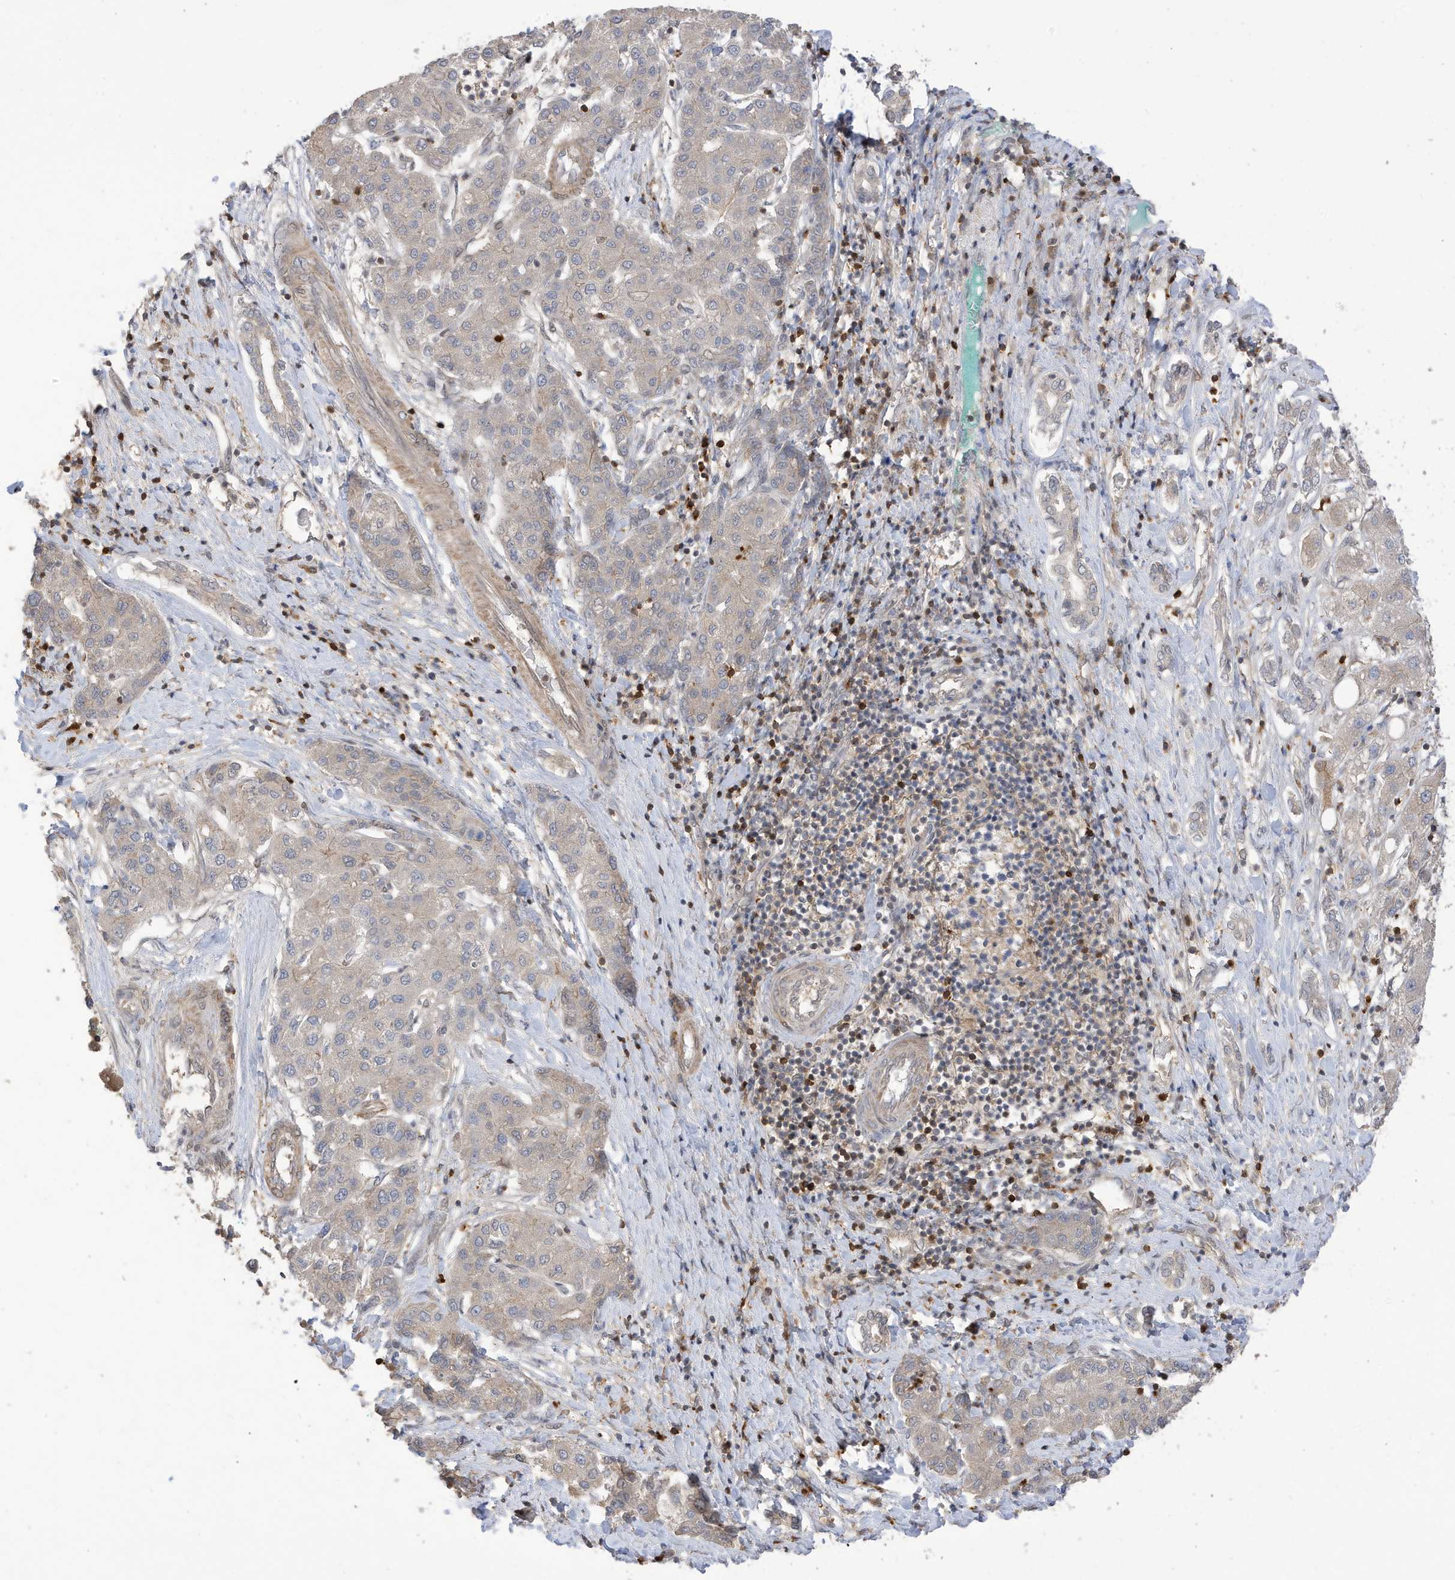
{"staining": {"intensity": "negative", "quantity": "none", "location": "none"}, "tissue": "liver cancer", "cell_type": "Tumor cells", "image_type": "cancer", "snomed": [{"axis": "morphology", "description": "Carcinoma, Hepatocellular, NOS"}, {"axis": "topography", "description": "Liver"}], "caption": "Hepatocellular carcinoma (liver) was stained to show a protein in brown. There is no significant staining in tumor cells.", "gene": "TAB3", "patient": {"sex": "male", "age": 65}}